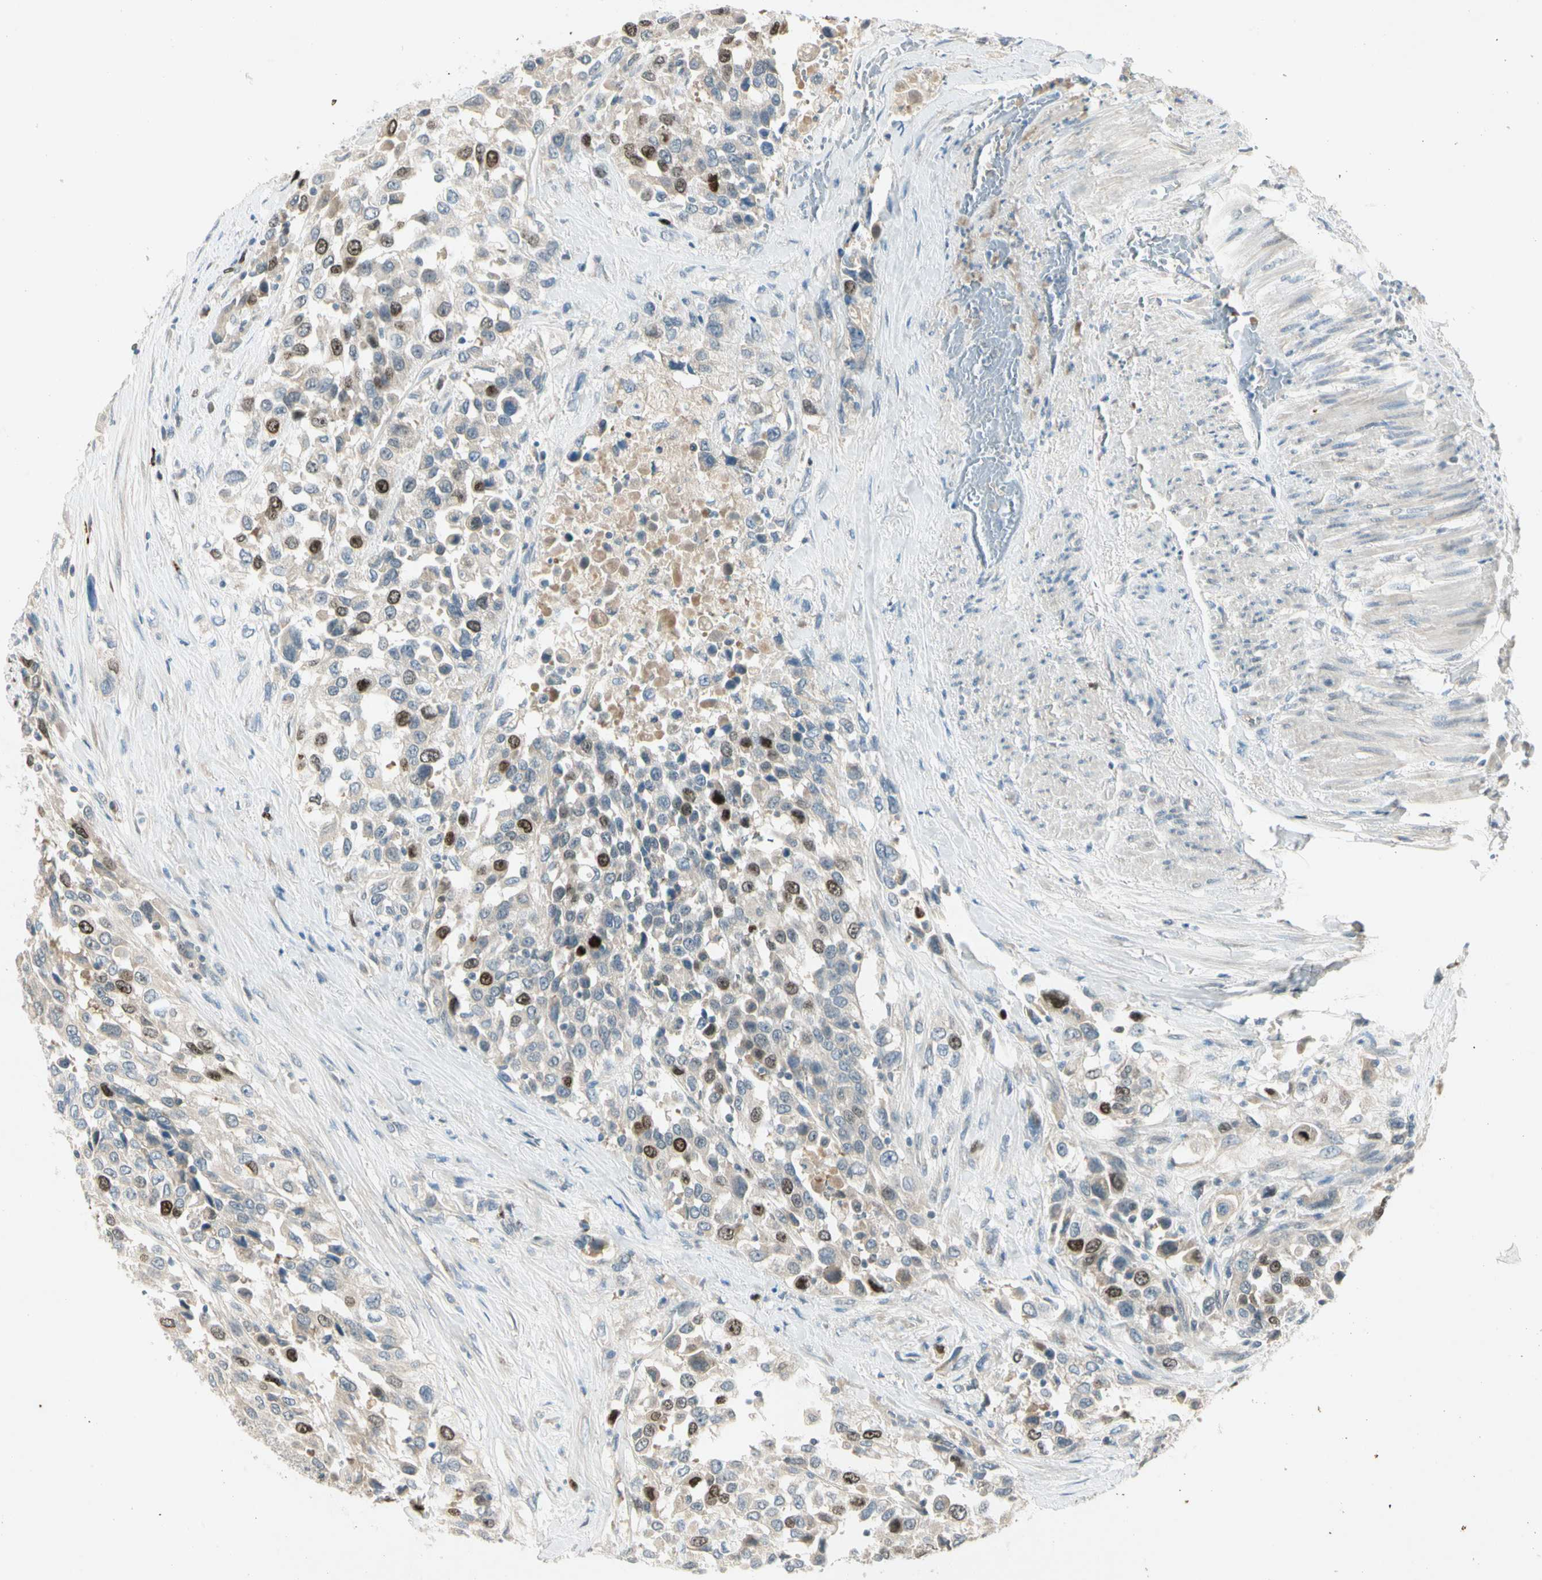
{"staining": {"intensity": "strong", "quantity": "<25%", "location": "nuclear"}, "tissue": "urothelial cancer", "cell_type": "Tumor cells", "image_type": "cancer", "snomed": [{"axis": "morphology", "description": "Urothelial carcinoma, High grade"}, {"axis": "topography", "description": "Urinary bladder"}], "caption": "Urothelial carcinoma (high-grade) was stained to show a protein in brown. There is medium levels of strong nuclear positivity in about <25% of tumor cells.", "gene": "PITX1", "patient": {"sex": "female", "age": 80}}